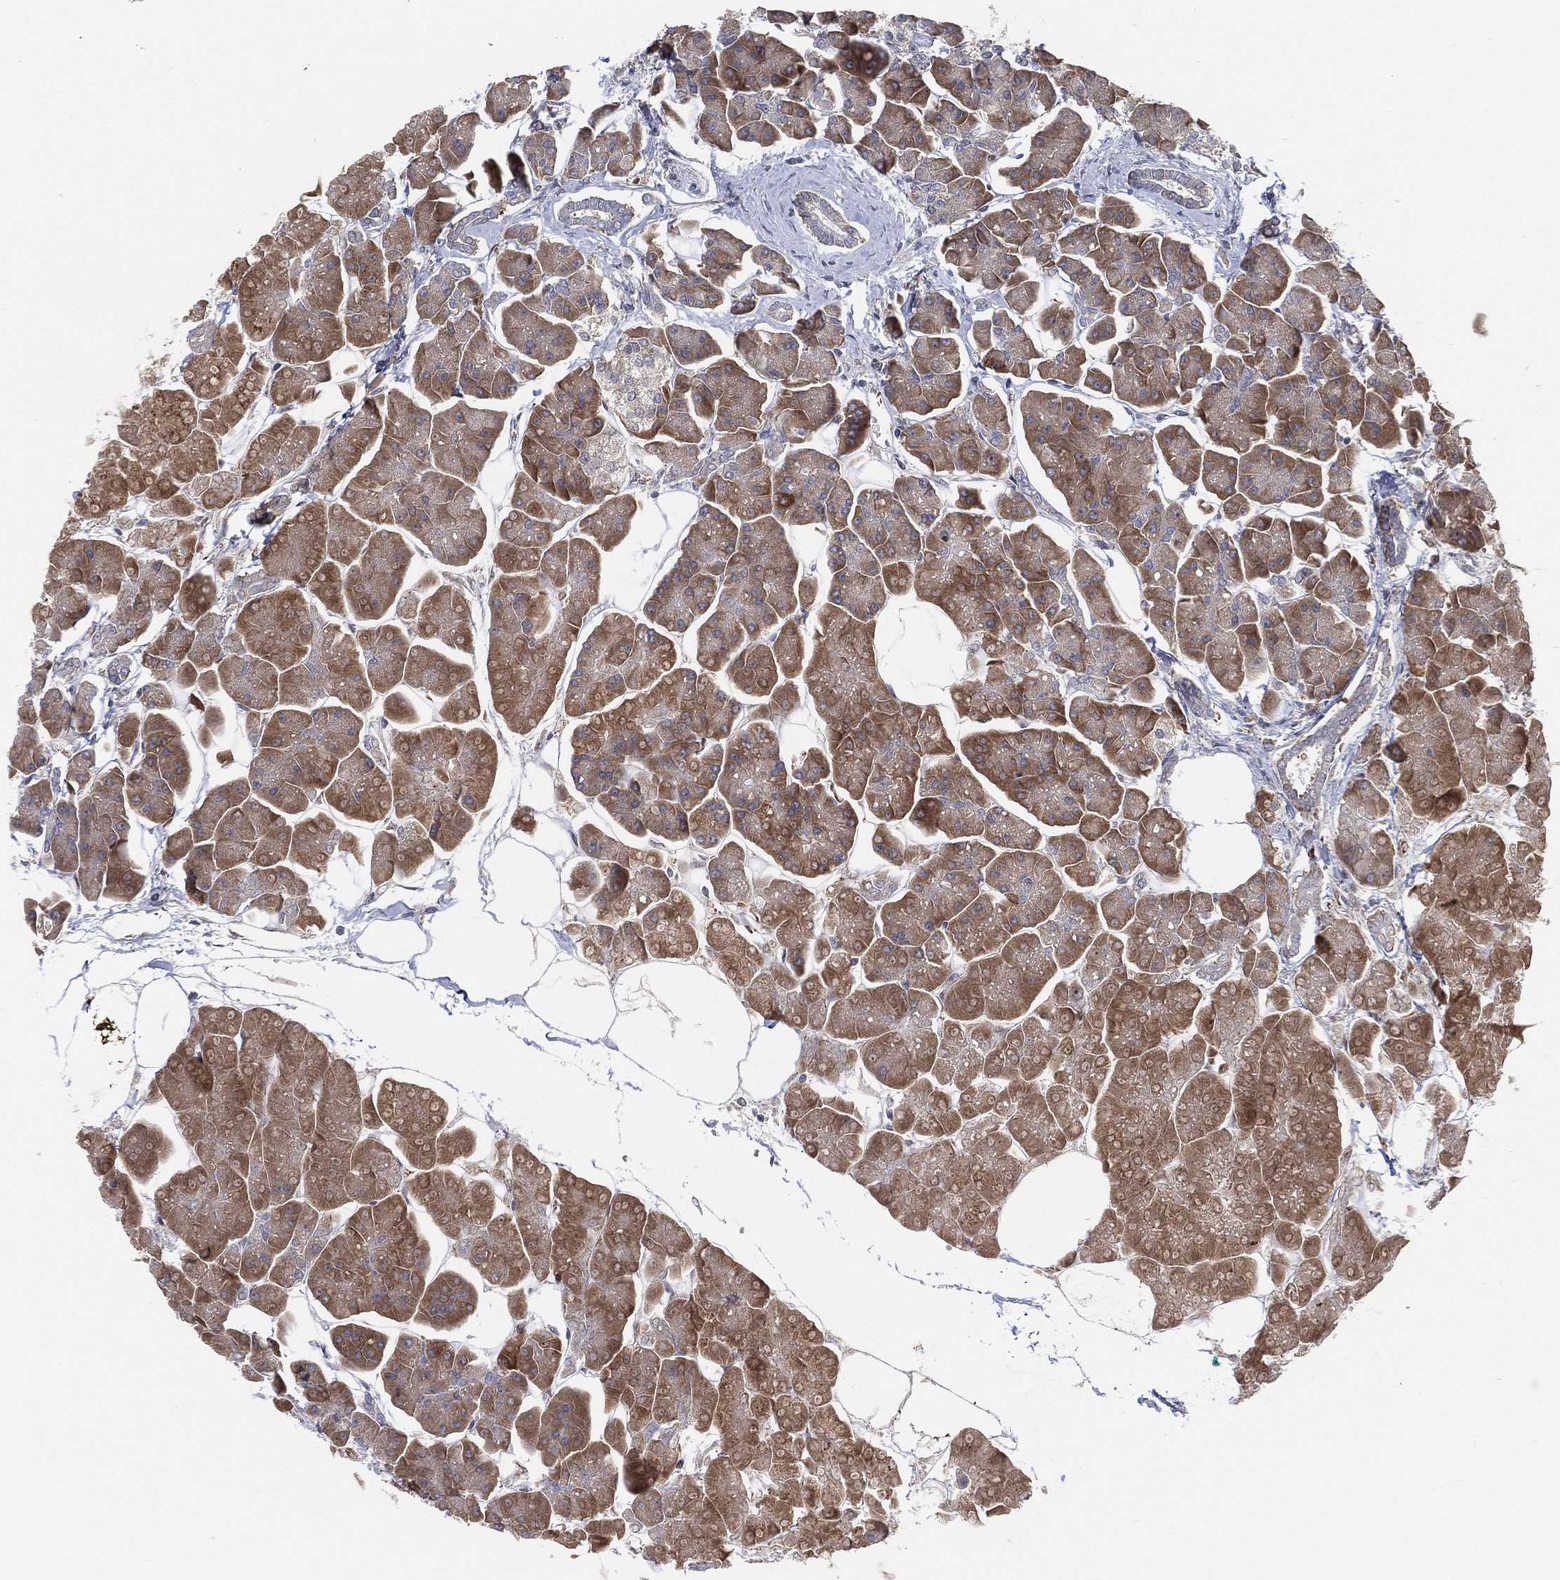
{"staining": {"intensity": "moderate", "quantity": ">75%", "location": "cytoplasmic/membranous"}, "tissue": "pancreas", "cell_type": "Exocrine glandular cells", "image_type": "normal", "snomed": [{"axis": "morphology", "description": "Normal tissue, NOS"}, {"axis": "topography", "description": "Adipose tissue"}, {"axis": "topography", "description": "Pancreas"}, {"axis": "topography", "description": "Peripheral nerve tissue"}], "caption": "Immunohistochemistry (IHC) photomicrograph of normal human pancreas stained for a protein (brown), which exhibits medium levels of moderate cytoplasmic/membranous staining in about >75% of exocrine glandular cells.", "gene": "TMTC4", "patient": {"sex": "female", "age": 58}}